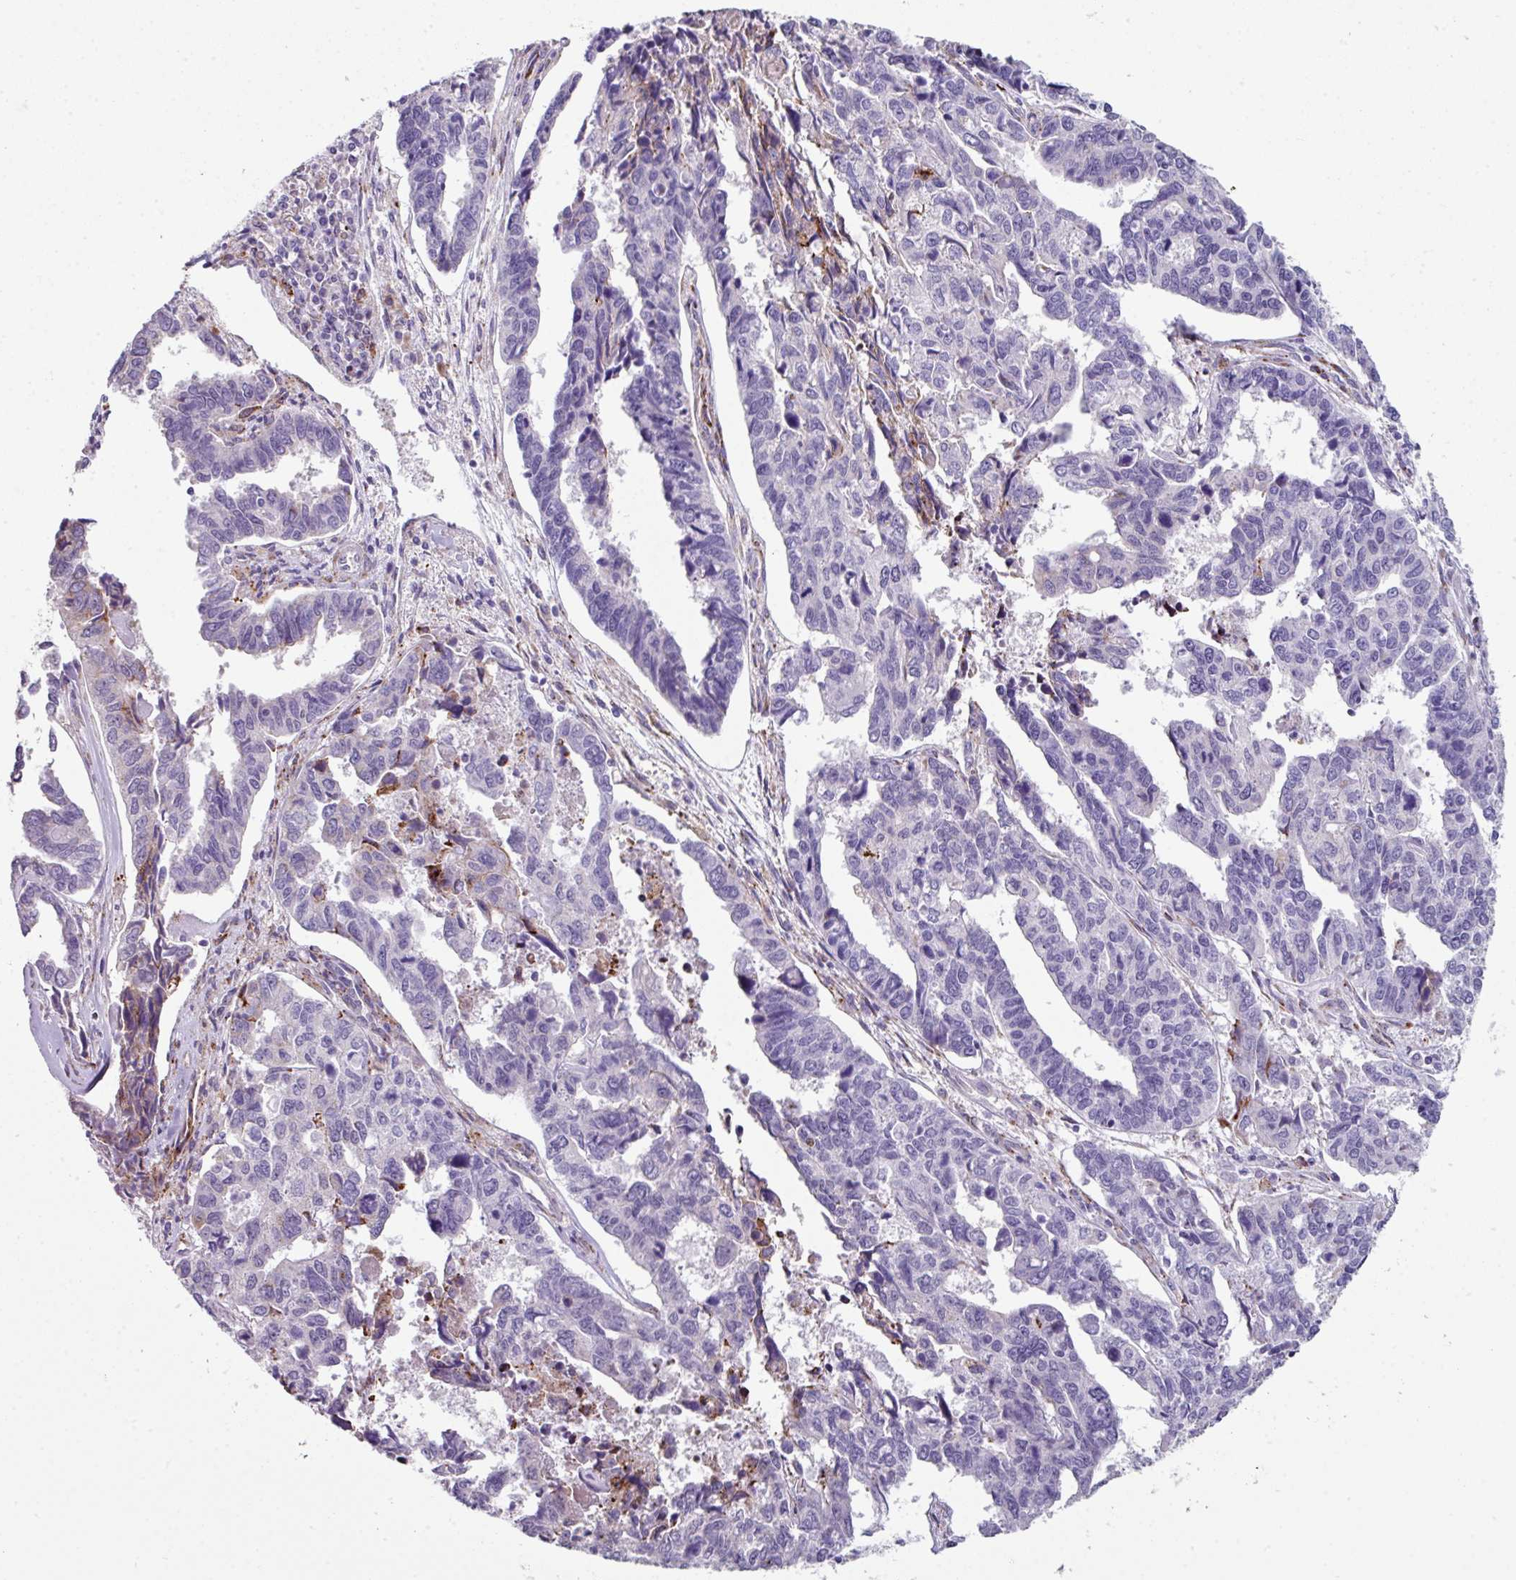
{"staining": {"intensity": "negative", "quantity": "none", "location": "none"}, "tissue": "endometrial cancer", "cell_type": "Tumor cells", "image_type": "cancer", "snomed": [{"axis": "morphology", "description": "Adenocarcinoma, NOS"}, {"axis": "topography", "description": "Endometrium"}], "caption": "The histopathology image reveals no significant expression in tumor cells of endometrial cancer.", "gene": "BMS1", "patient": {"sex": "female", "age": 73}}